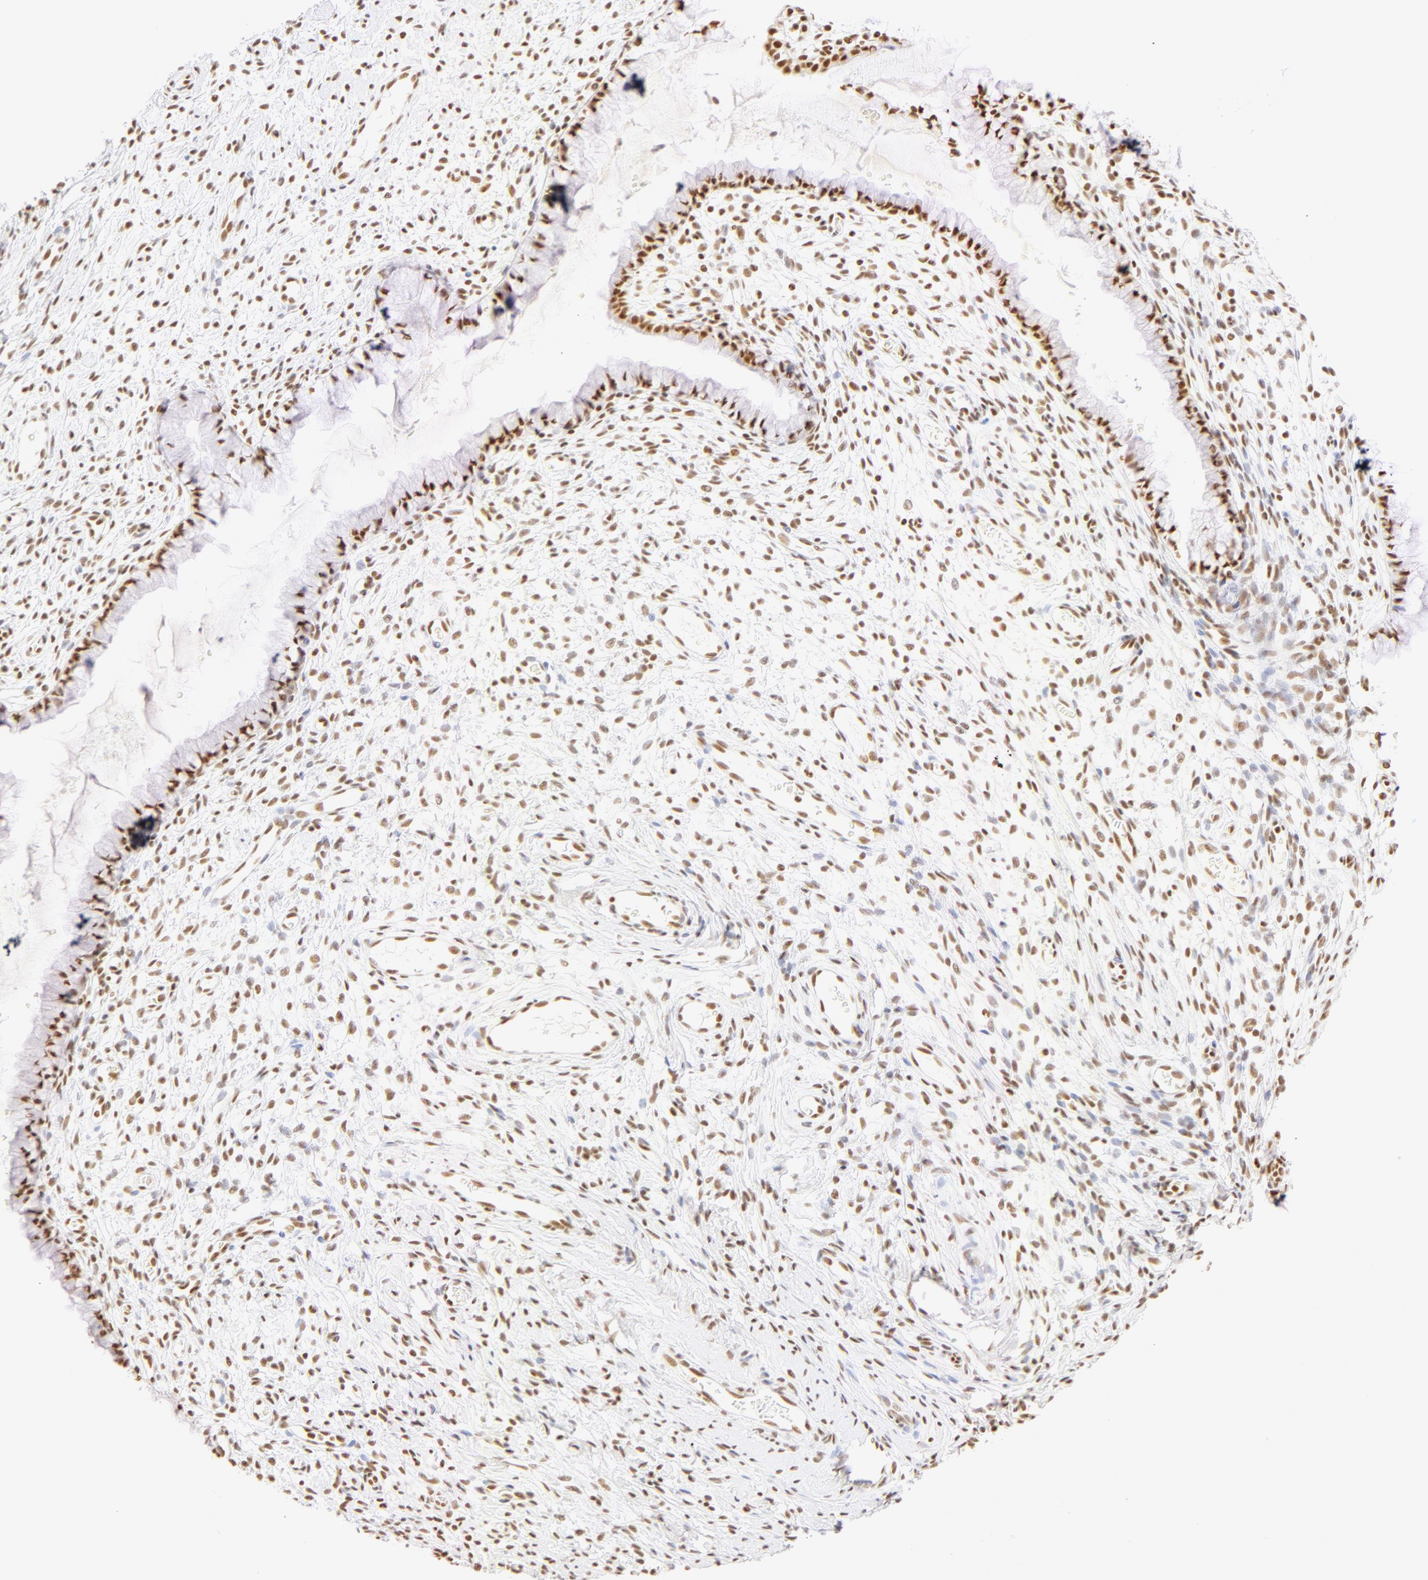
{"staining": {"intensity": "moderate", "quantity": ">75%", "location": "nuclear"}, "tissue": "cervix", "cell_type": "Glandular cells", "image_type": "normal", "snomed": [{"axis": "morphology", "description": "Normal tissue, NOS"}, {"axis": "topography", "description": "Cervix"}], "caption": "A medium amount of moderate nuclear positivity is seen in approximately >75% of glandular cells in unremarkable cervix. The staining was performed using DAB, with brown indicating positive protein expression. Nuclei are stained blue with hematoxylin.", "gene": "RBM39", "patient": {"sex": "female", "age": 70}}